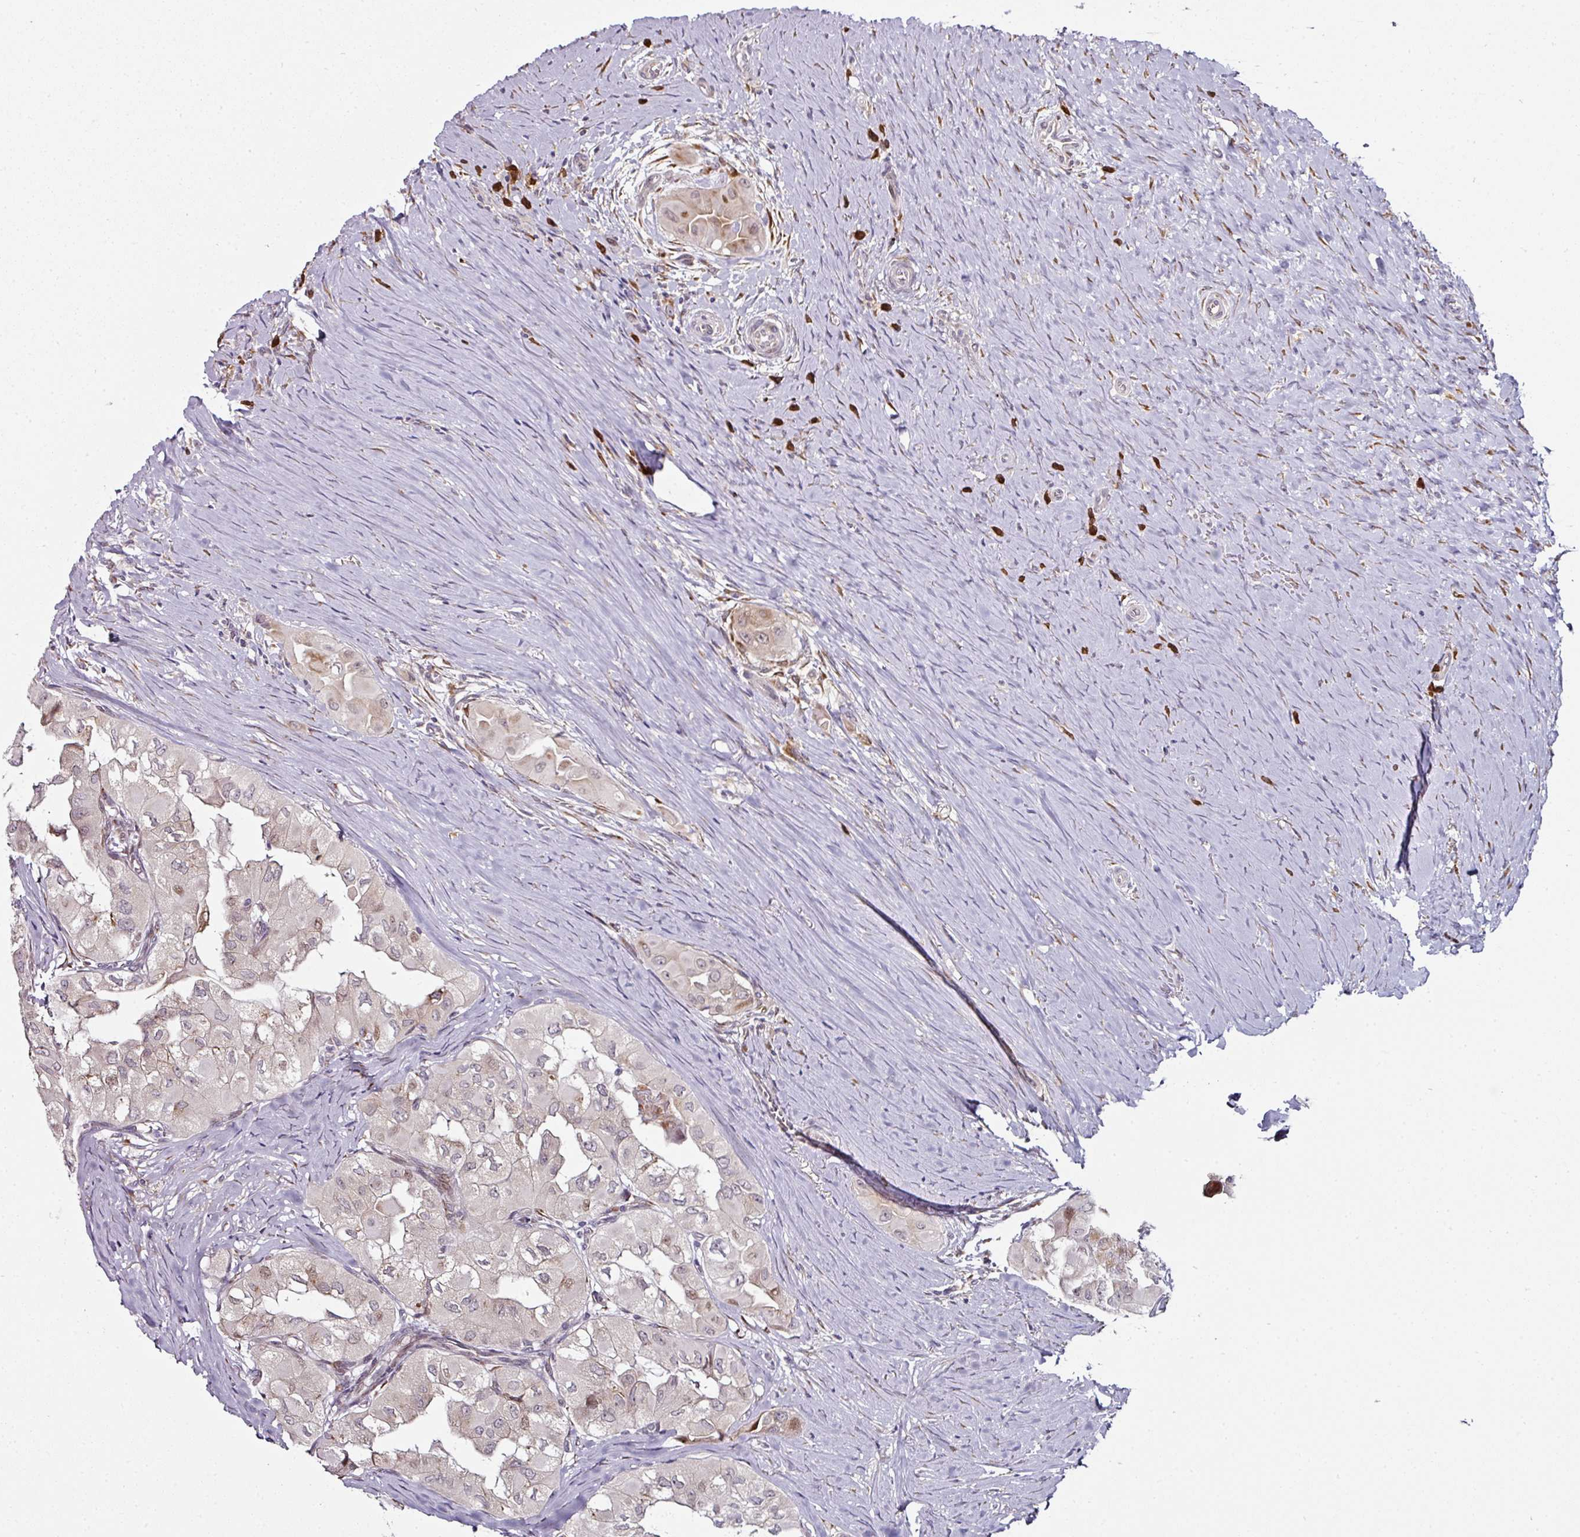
{"staining": {"intensity": "weak", "quantity": "<25%", "location": "cytoplasmic/membranous,nuclear"}, "tissue": "thyroid cancer", "cell_type": "Tumor cells", "image_type": "cancer", "snomed": [{"axis": "morphology", "description": "Papillary adenocarcinoma, NOS"}, {"axis": "topography", "description": "Thyroid gland"}], "caption": "Immunohistochemical staining of human thyroid cancer demonstrates no significant staining in tumor cells.", "gene": "APOLD1", "patient": {"sex": "female", "age": 59}}